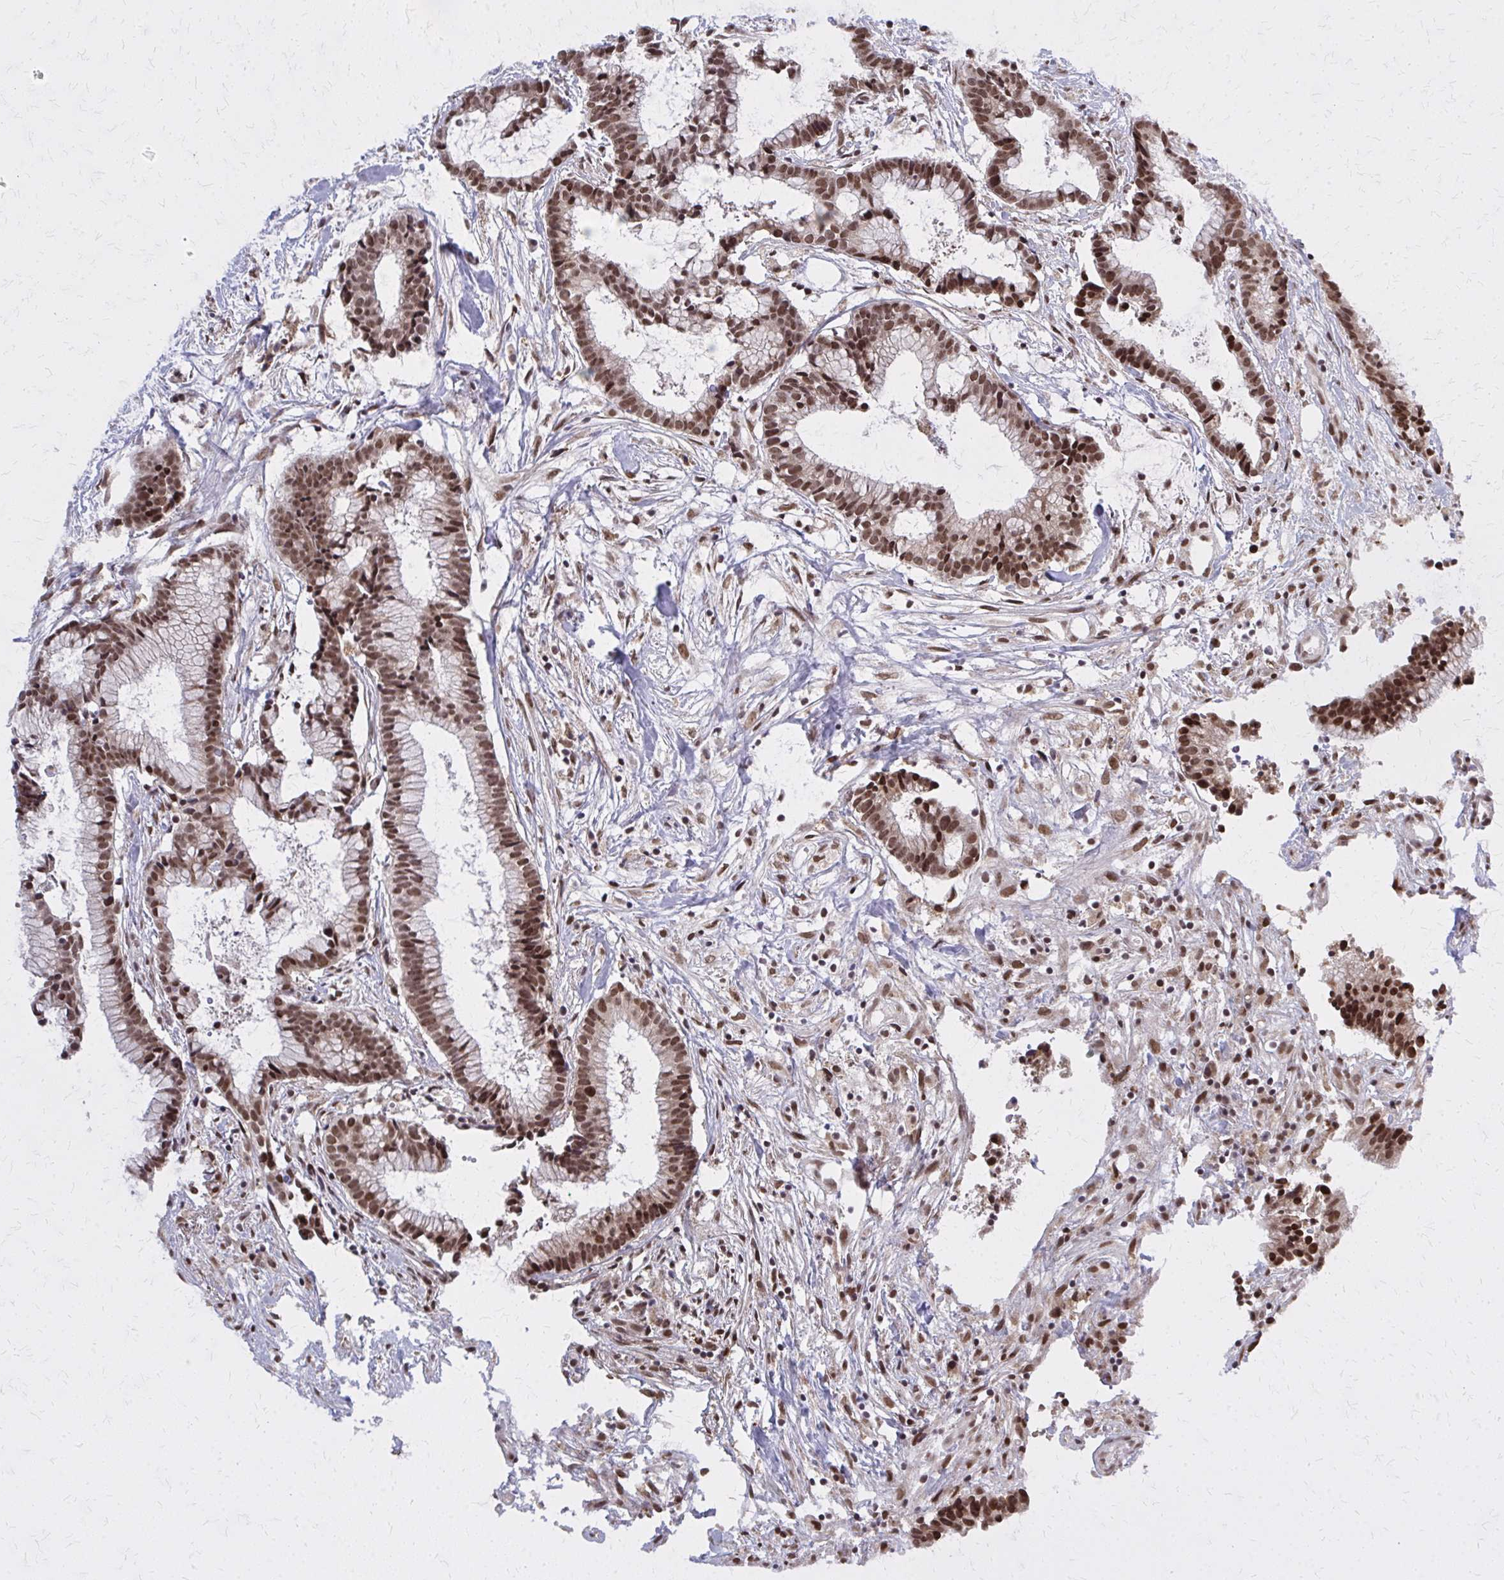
{"staining": {"intensity": "moderate", "quantity": ">75%", "location": "nuclear"}, "tissue": "colorectal cancer", "cell_type": "Tumor cells", "image_type": "cancer", "snomed": [{"axis": "morphology", "description": "Adenocarcinoma, NOS"}, {"axis": "topography", "description": "Colon"}], "caption": "Colorectal adenocarcinoma tissue shows moderate nuclear expression in approximately >75% of tumor cells, visualized by immunohistochemistry. (DAB (3,3'-diaminobenzidine) IHC, brown staining for protein, blue staining for nuclei).", "gene": "HDAC3", "patient": {"sex": "female", "age": 78}}